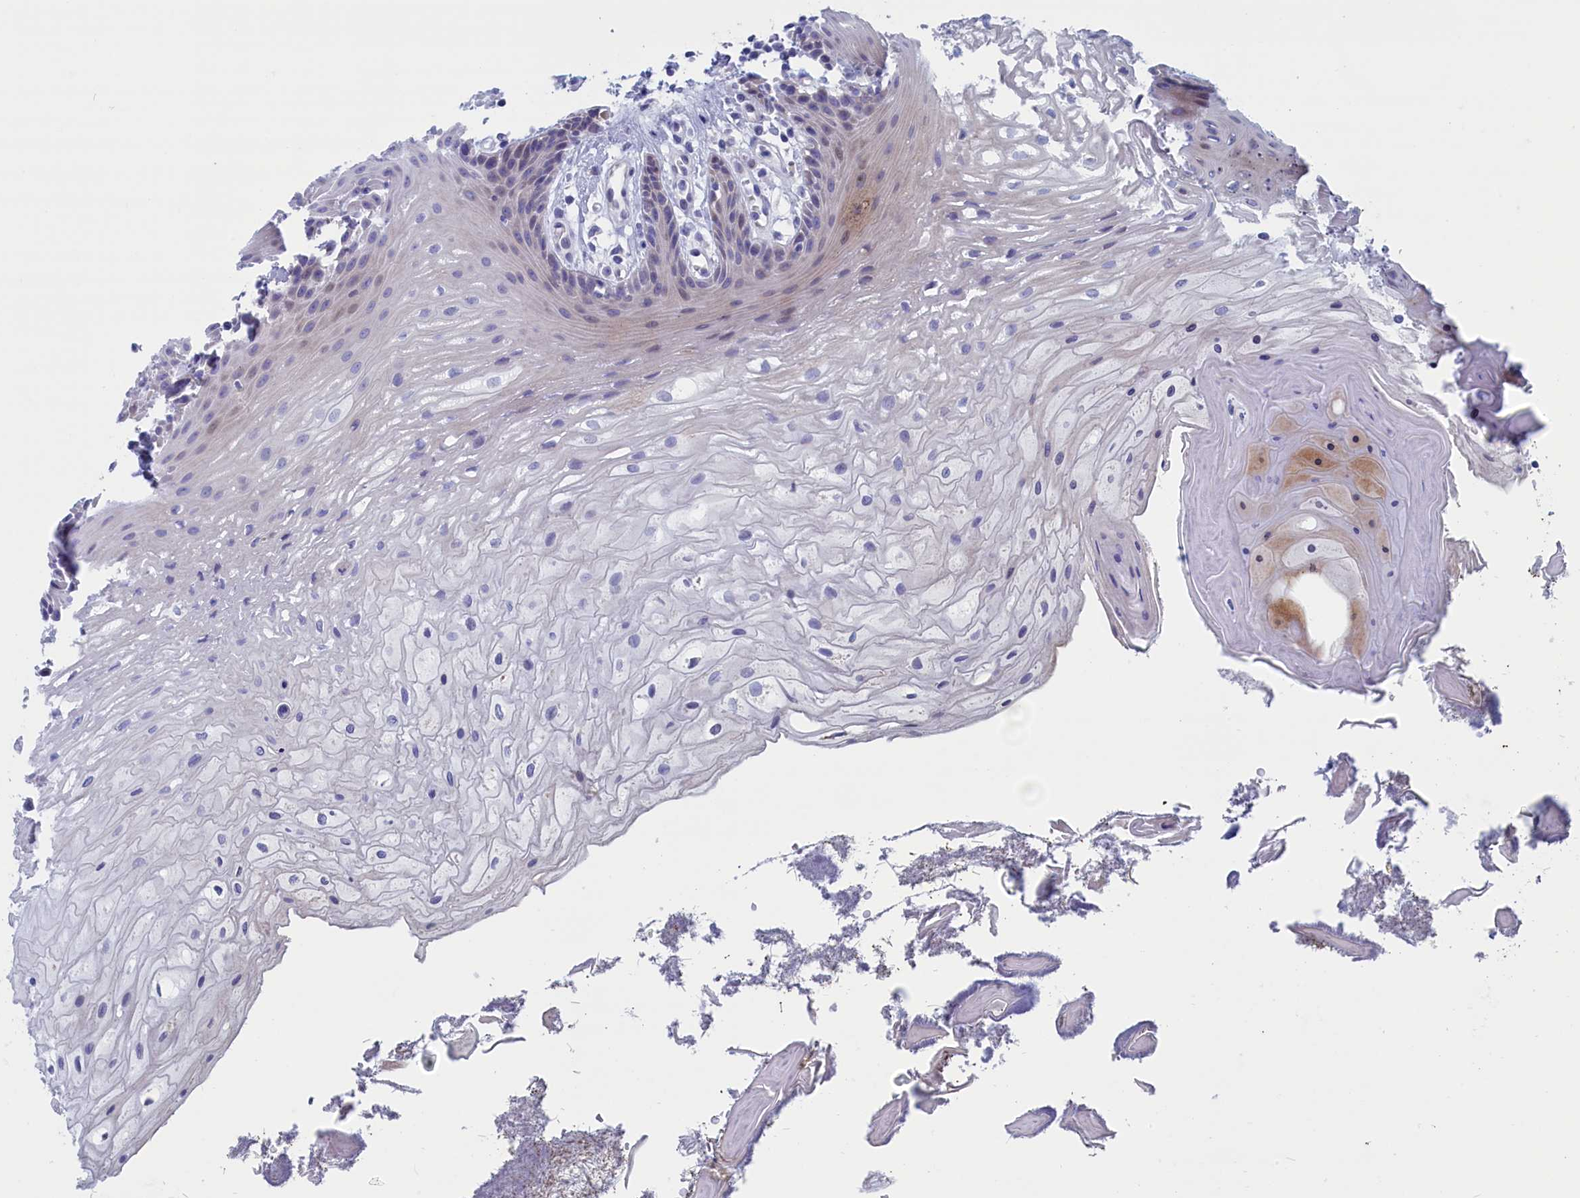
{"staining": {"intensity": "negative", "quantity": "none", "location": "none"}, "tissue": "oral mucosa", "cell_type": "Squamous epithelial cells", "image_type": "normal", "snomed": [{"axis": "morphology", "description": "Normal tissue, NOS"}, {"axis": "topography", "description": "Oral tissue"}], "caption": "Photomicrograph shows no protein staining in squamous epithelial cells of normal oral mucosa. The staining is performed using DAB (3,3'-diaminobenzidine) brown chromogen with nuclei counter-stained in using hematoxylin.", "gene": "NIBAN3", "patient": {"sex": "female", "age": 80}}